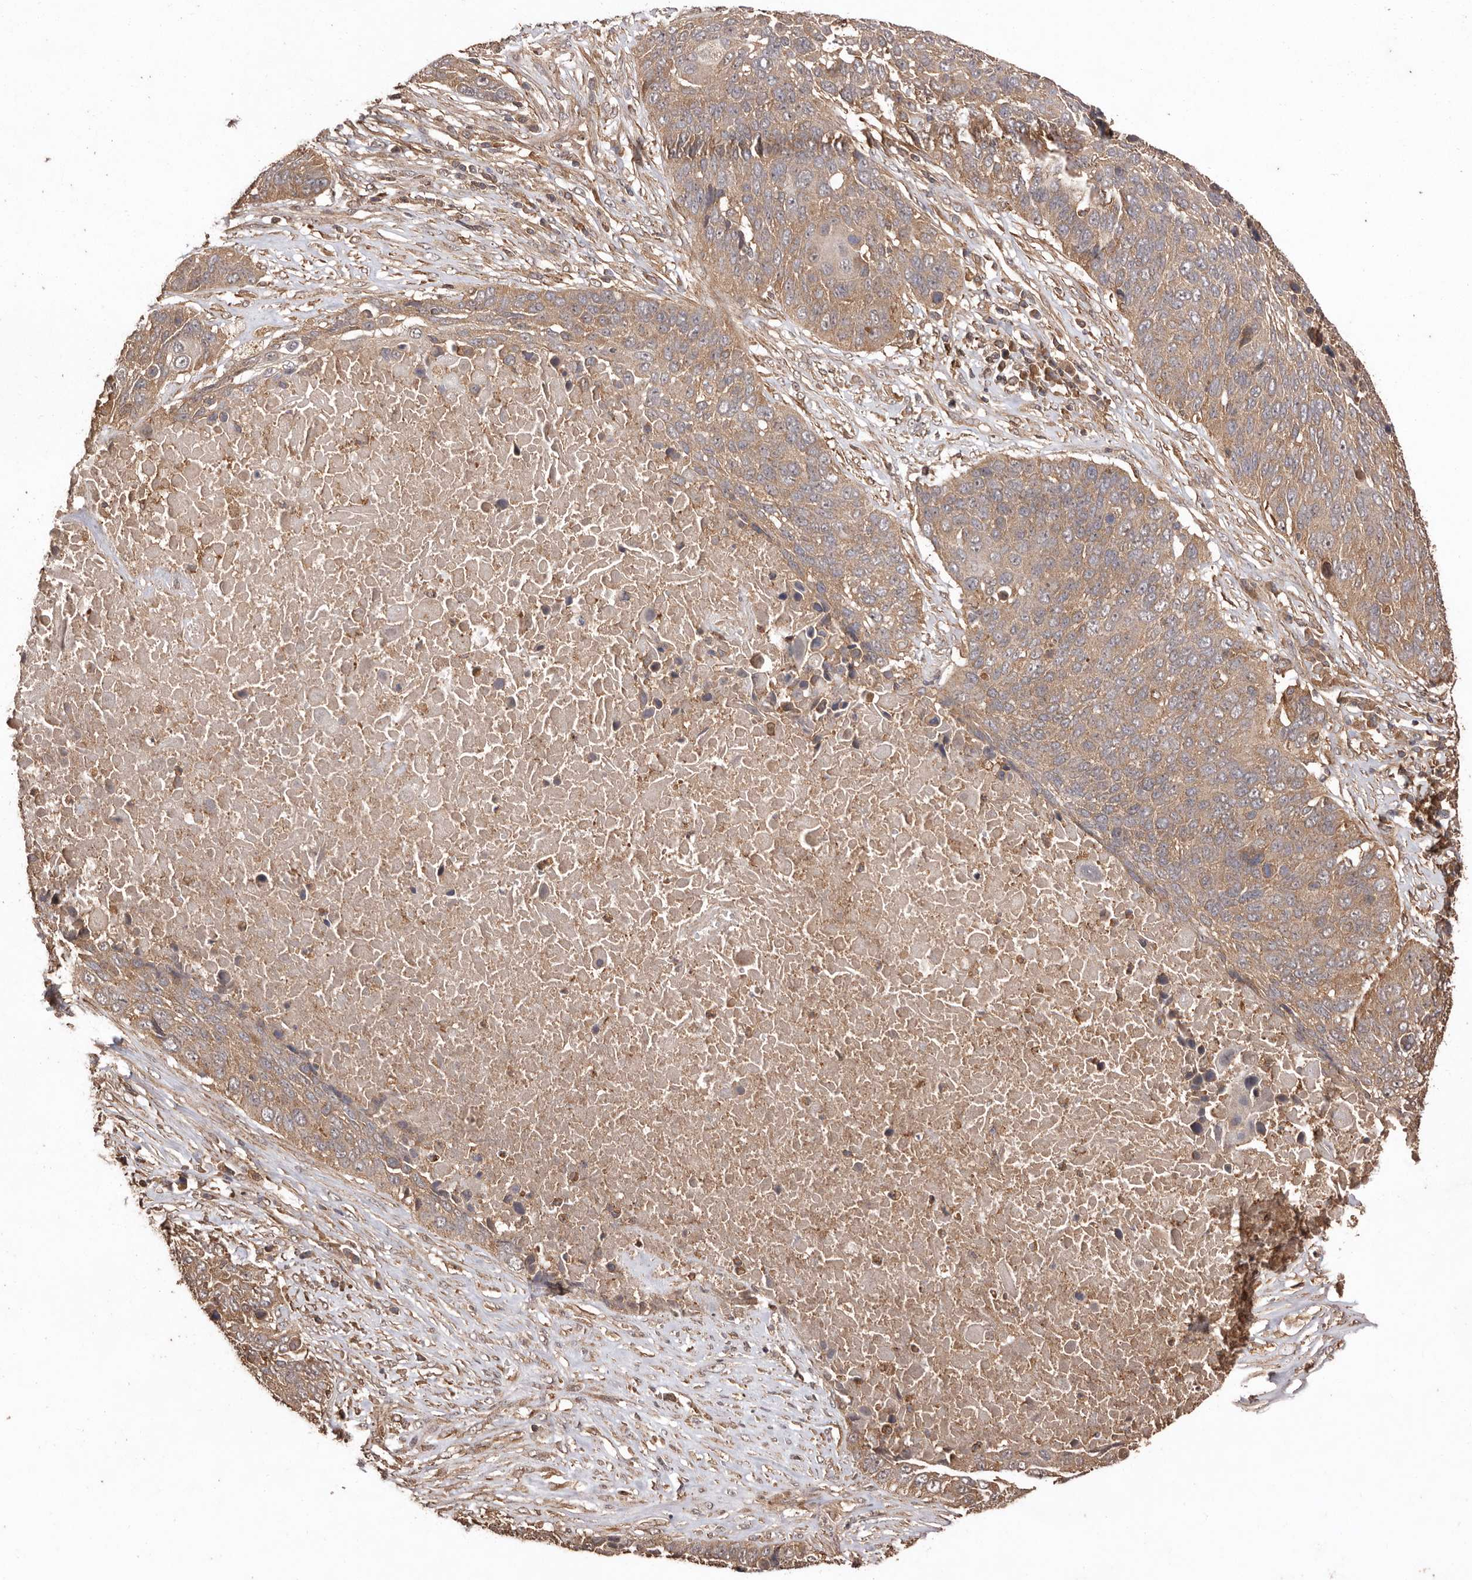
{"staining": {"intensity": "moderate", "quantity": ">75%", "location": "cytoplasmic/membranous"}, "tissue": "lung cancer", "cell_type": "Tumor cells", "image_type": "cancer", "snomed": [{"axis": "morphology", "description": "Squamous cell carcinoma, NOS"}, {"axis": "topography", "description": "Lung"}], "caption": "Immunohistochemistry (IHC) micrograph of human lung cancer (squamous cell carcinoma) stained for a protein (brown), which exhibits medium levels of moderate cytoplasmic/membranous positivity in approximately >75% of tumor cells.", "gene": "RWDD1", "patient": {"sex": "male", "age": 66}}